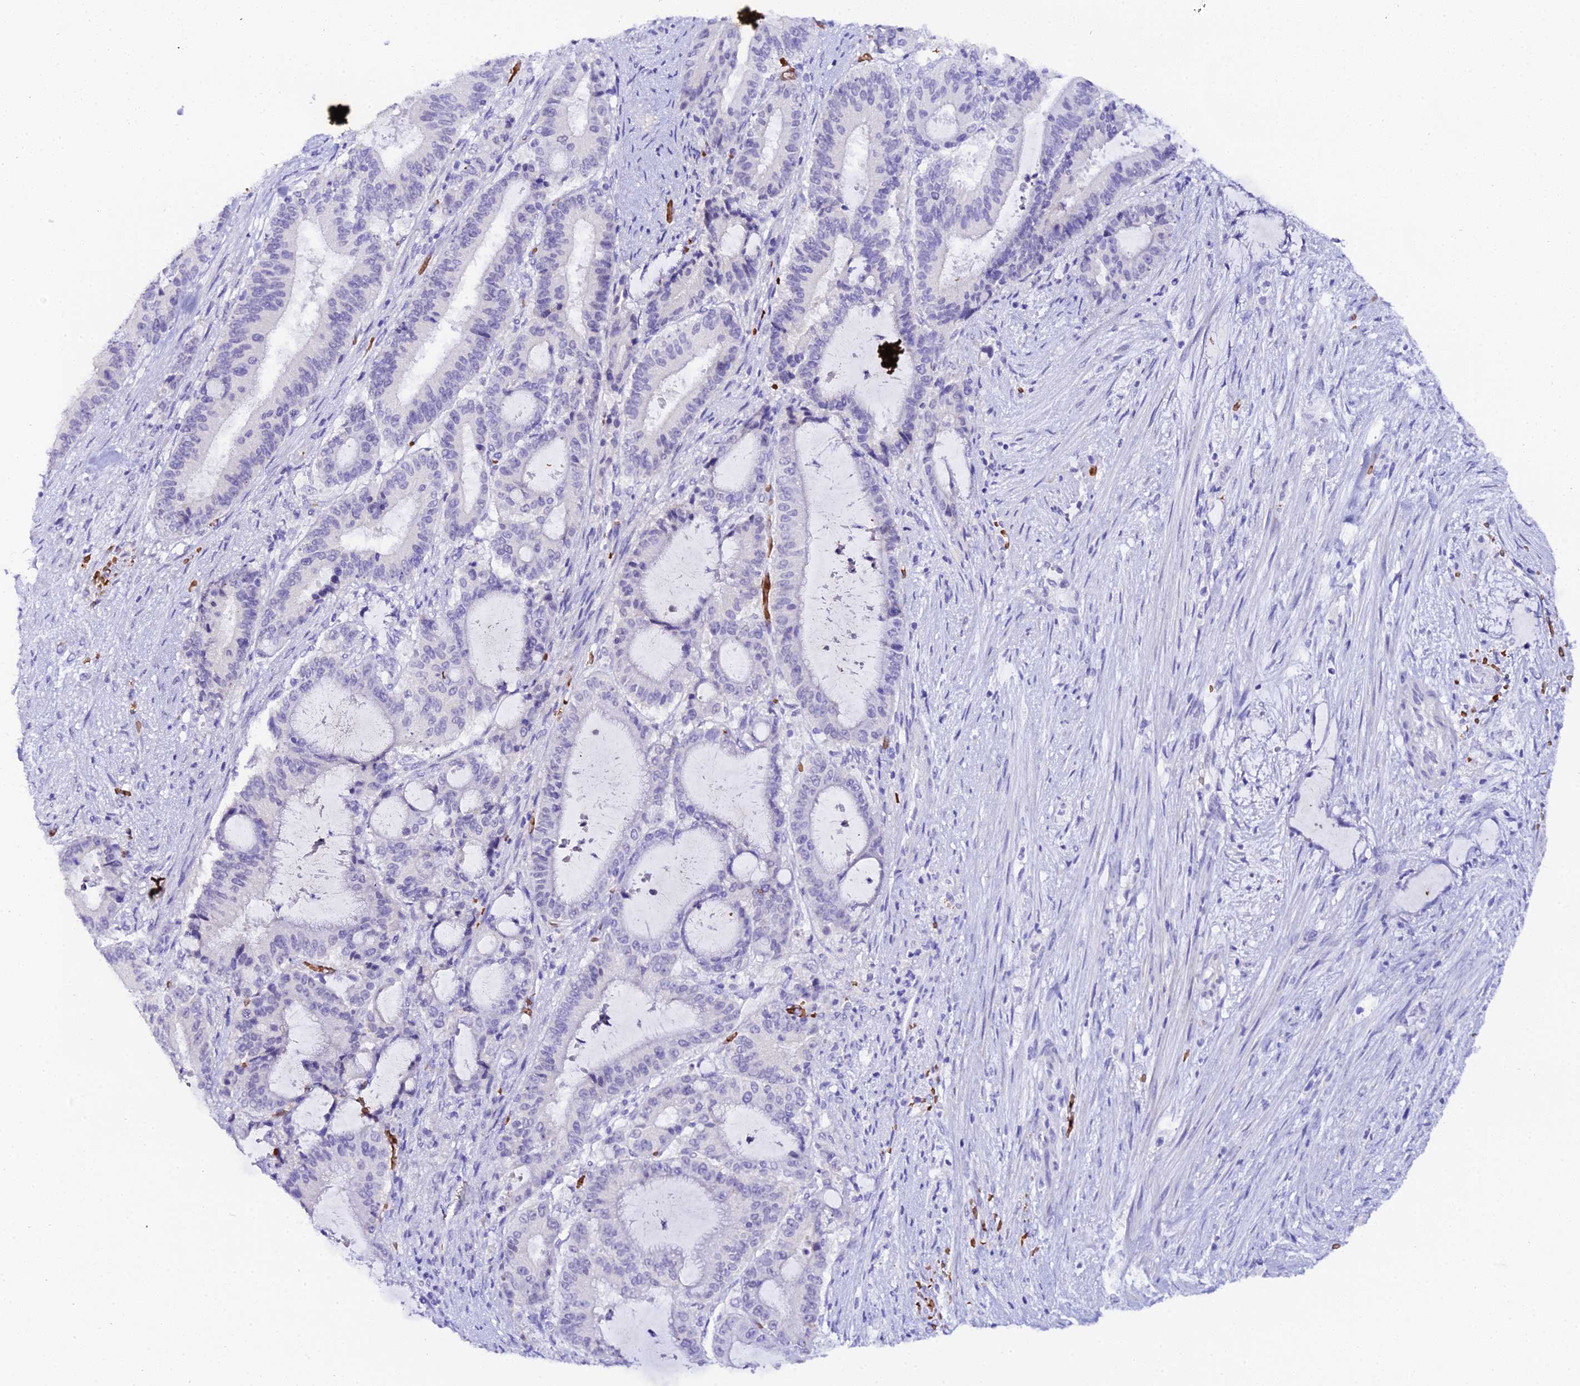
{"staining": {"intensity": "negative", "quantity": "none", "location": "none"}, "tissue": "liver cancer", "cell_type": "Tumor cells", "image_type": "cancer", "snomed": [{"axis": "morphology", "description": "Normal tissue, NOS"}, {"axis": "morphology", "description": "Cholangiocarcinoma"}, {"axis": "topography", "description": "Liver"}, {"axis": "topography", "description": "Peripheral nerve tissue"}], "caption": "Immunohistochemistry (IHC) photomicrograph of neoplastic tissue: human liver cancer (cholangiocarcinoma) stained with DAB demonstrates no significant protein expression in tumor cells.", "gene": "CFAP45", "patient": {"sex": "female", "age": 73}}